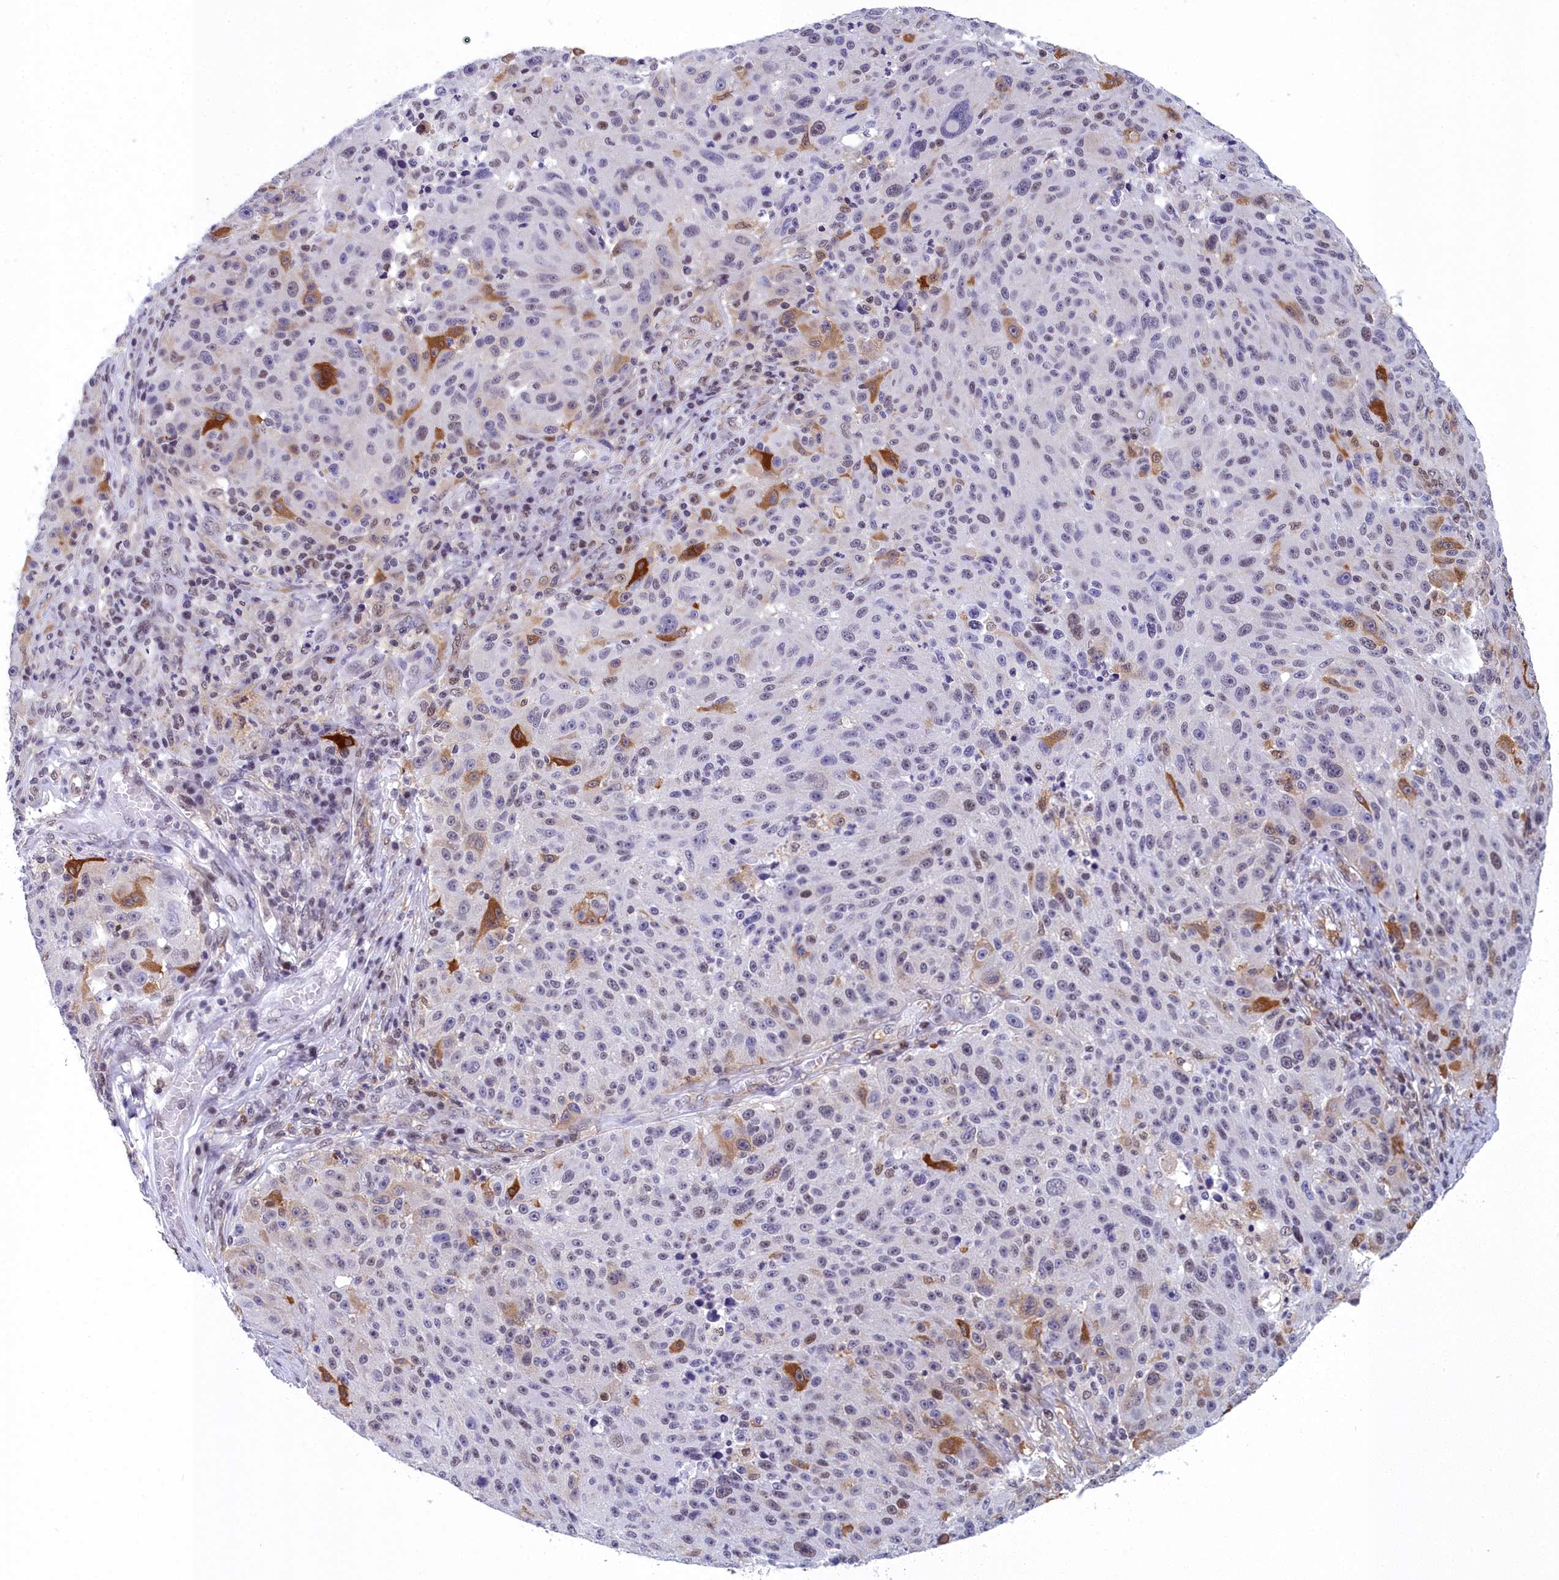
{"staining": {"intensity": "strong", "quantity": "<25%", "location": "cytoplasmic/membranous"}, "tissue": "melanoma", "cell_type": "Tumor cells", "image_type": "cancer", "snomed": [{"axis": "morphology", "description": "Malignant melanoma, NOS"}, {"axis": "topography", "description": "Skin"}], "caption": "Tumor cells reveal strong cytoplasmic/membranous expression in about <25% of cells in melanoma.", "gene": "CCDC97", "patient": {"sex": "male", "age": 53}}